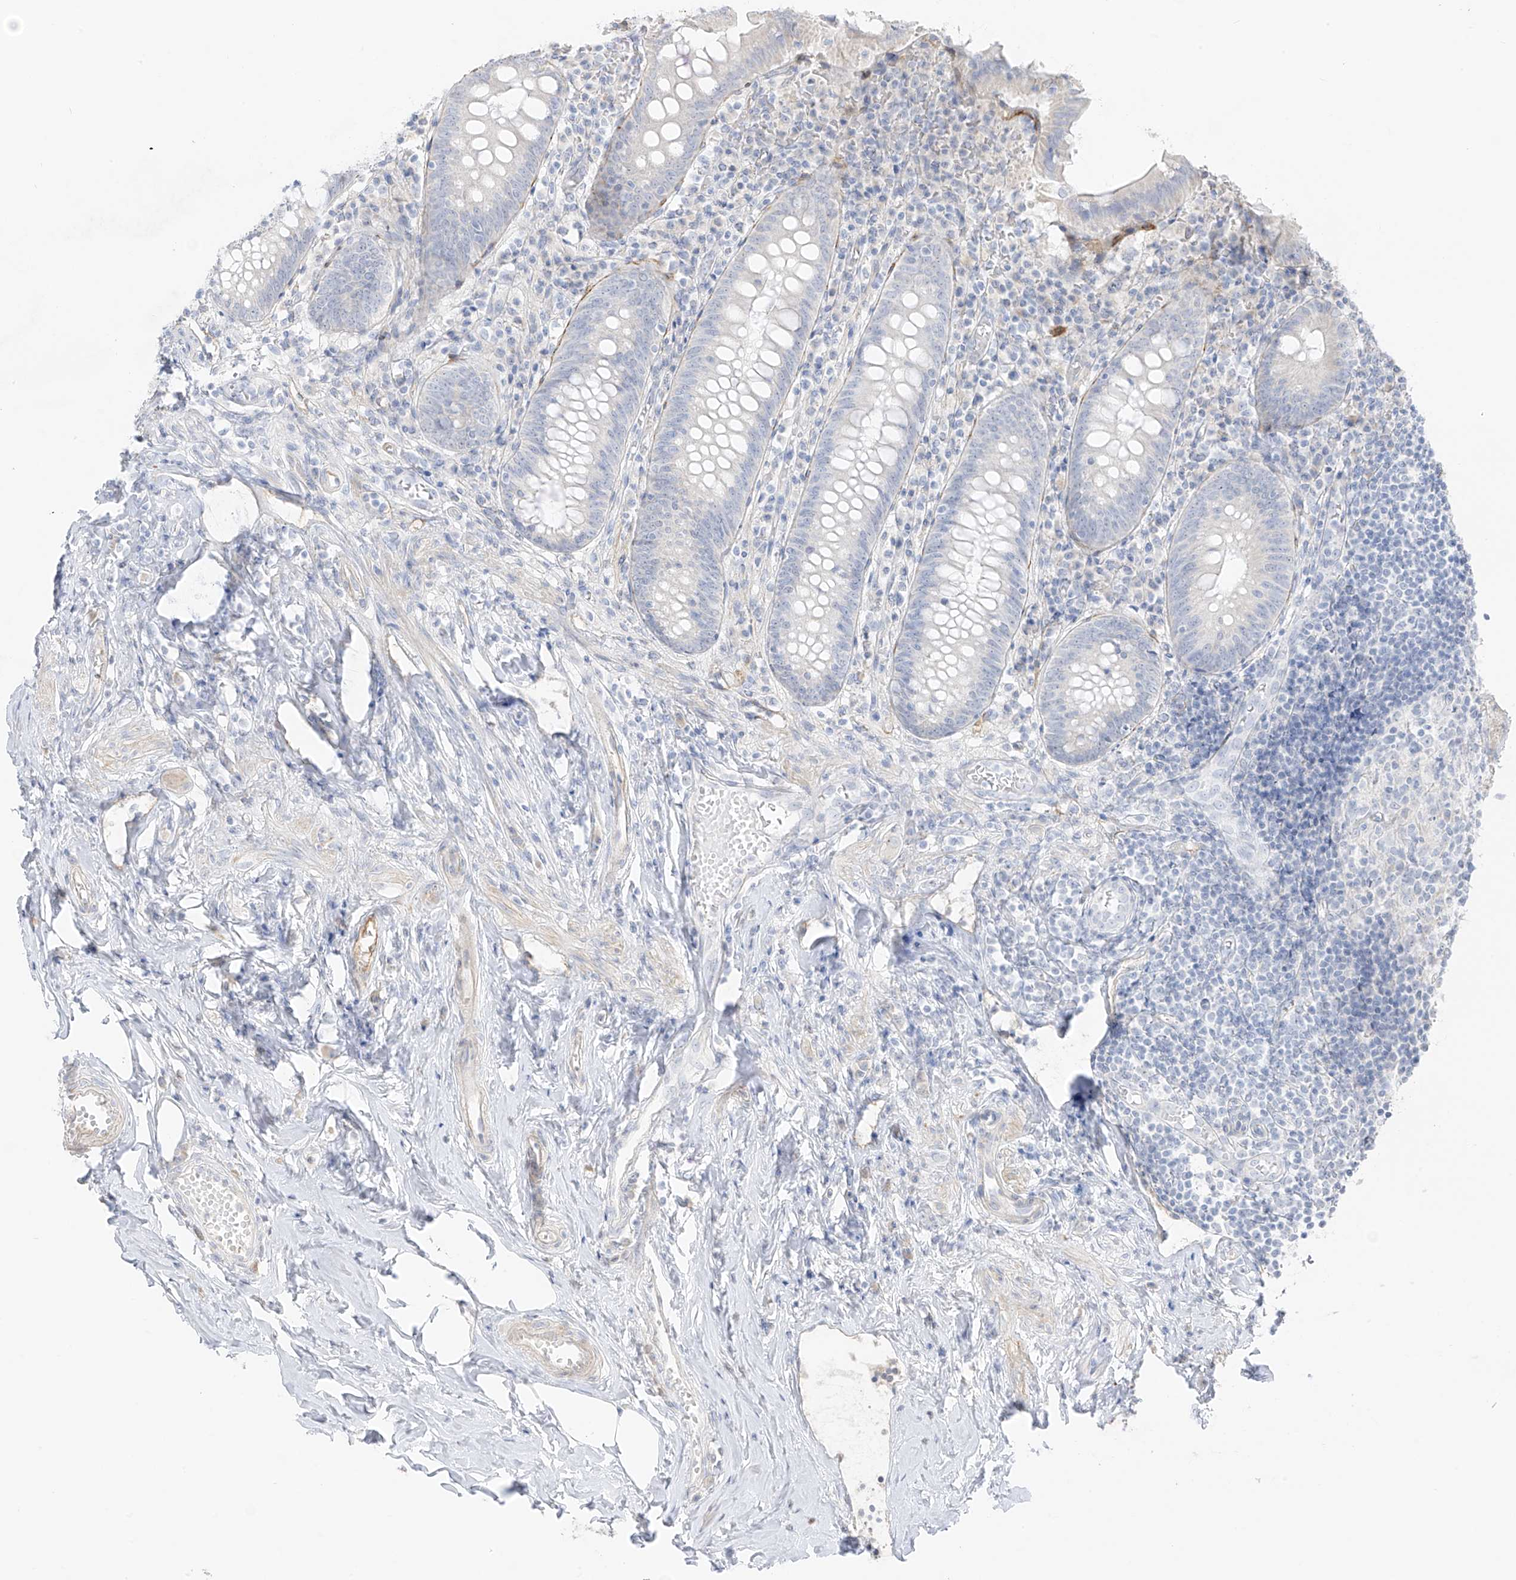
{"staining": {"intensity": "negative", "quantity": "none", "location": "none"}, "tissue": "appendix", "cell_type": "Glandular cells", "image_type": "normal", "snomed": [{"axis": "morphology", "description": "Normal tissue, NOS"}, {"axis": "topography", "description": "Appendix"}], "caption": "Immunohistochemistry of benign appendix shows no positivity in glandular cells.", "gene": "C11orf87", "patient": {"sex": "female", "age": 54}}